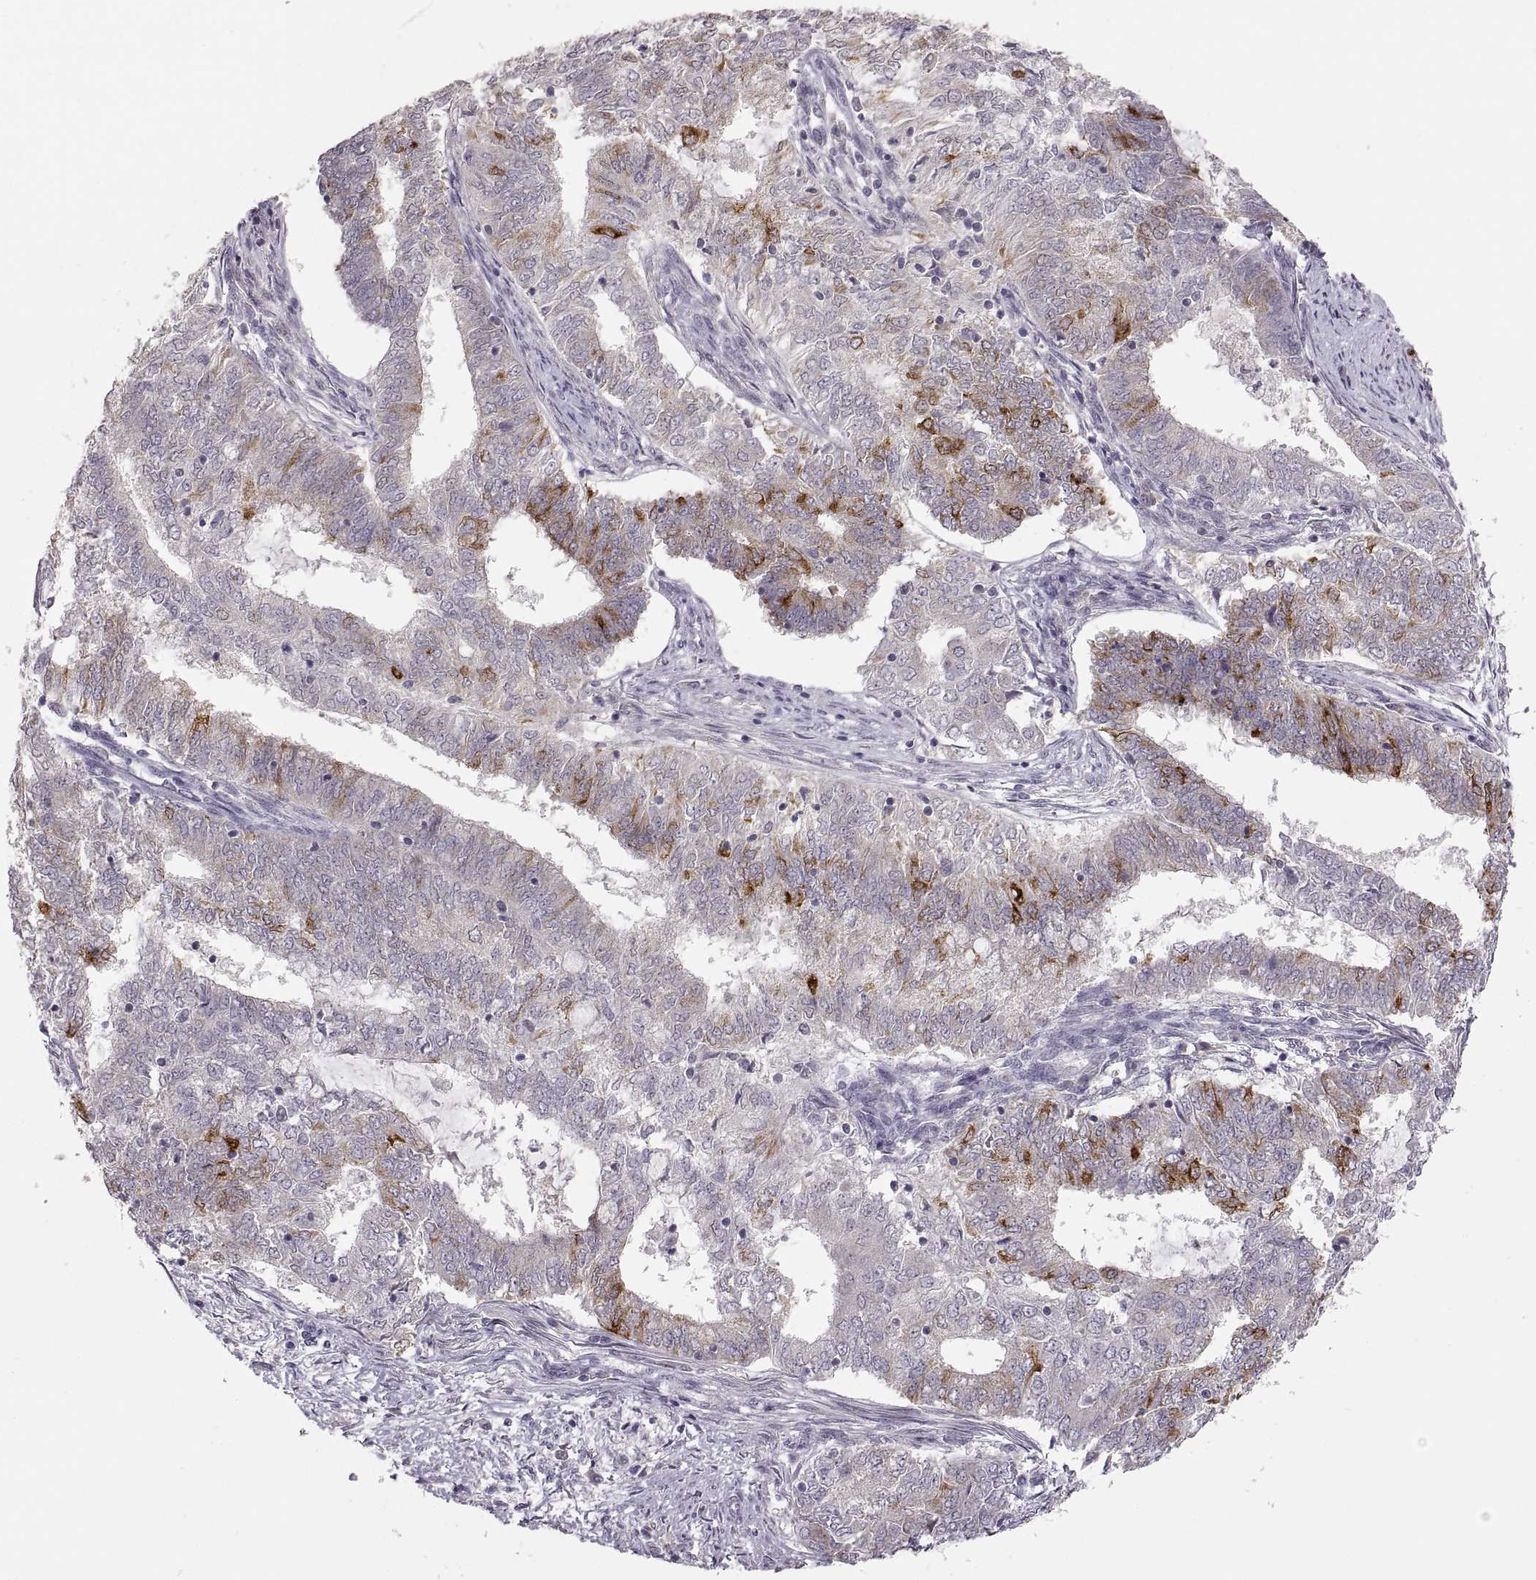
{"staining": {"intensity": "strong", "quantity": "<25%", "location": "cytoplasmic/membranous"}, "tissue": "endometrial cancer", "cell_type": "Tumor cells", "image_type": "cancer", "snomed": [{"axis": "morphology", "description": "Adenocarcinoma, NOS"}, {"axis": "topography", "description": "Endometrium"}], "caption": "Immunohistochemistry (IHC) (DAB (3,3'-diaminobenzidine)) staining of human endometrial cancer shows strong cytoplasmic/membranous protein staining in about <25% of tumor cells.", "gene": "HMGCR", "patient": {"sex": "female", "age": 62}}